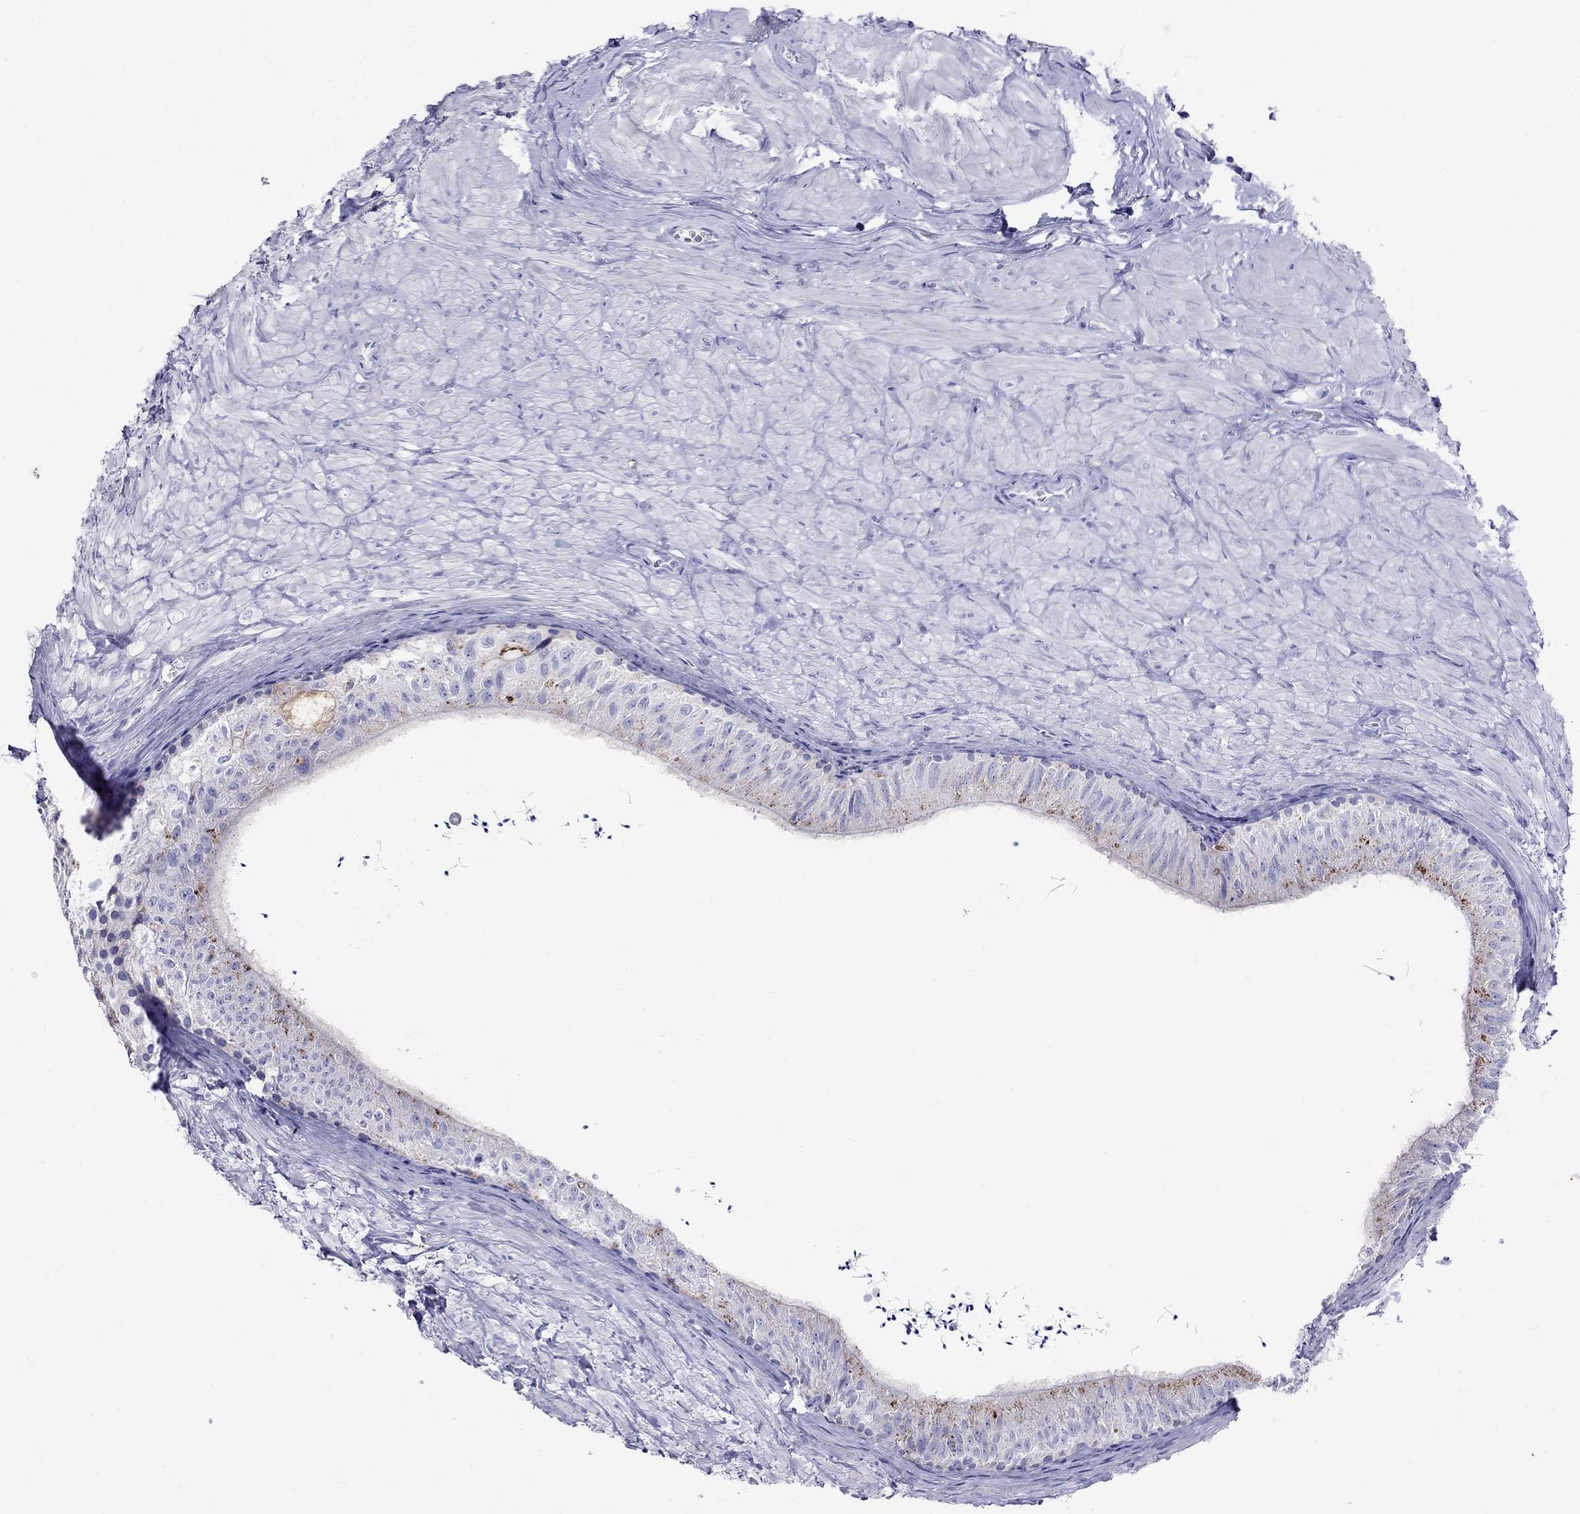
{"staining": {"intensity": "moderate", "quantity": "25%-75%", "location": "cytoplasmic/membranous"}, "tissue": "epididymis", "cell_type": "Glandular cells", "image_type": "normal", "snomed": [{"axis": "morphology", "description": "Normal tissue, NOS"}, {"axis": "topography", "description": "Epididymis"}], "caption": "Immunohistochemistry staining of normal epididymis, which reveals medium levels of moderate cytoplasmic/membranous positivity in approximately 25%-75% of glandular cells indicating moderate cytoplasmic/membranous protein staining. The staining was performed using DAB (3,3'-diaminobenzidine) (brown) for protein detection and nuclei were counterstained in hematoxylin (blue).", "gene": "CLPSL2", "patient": {"sex": "male", "age": 32}}